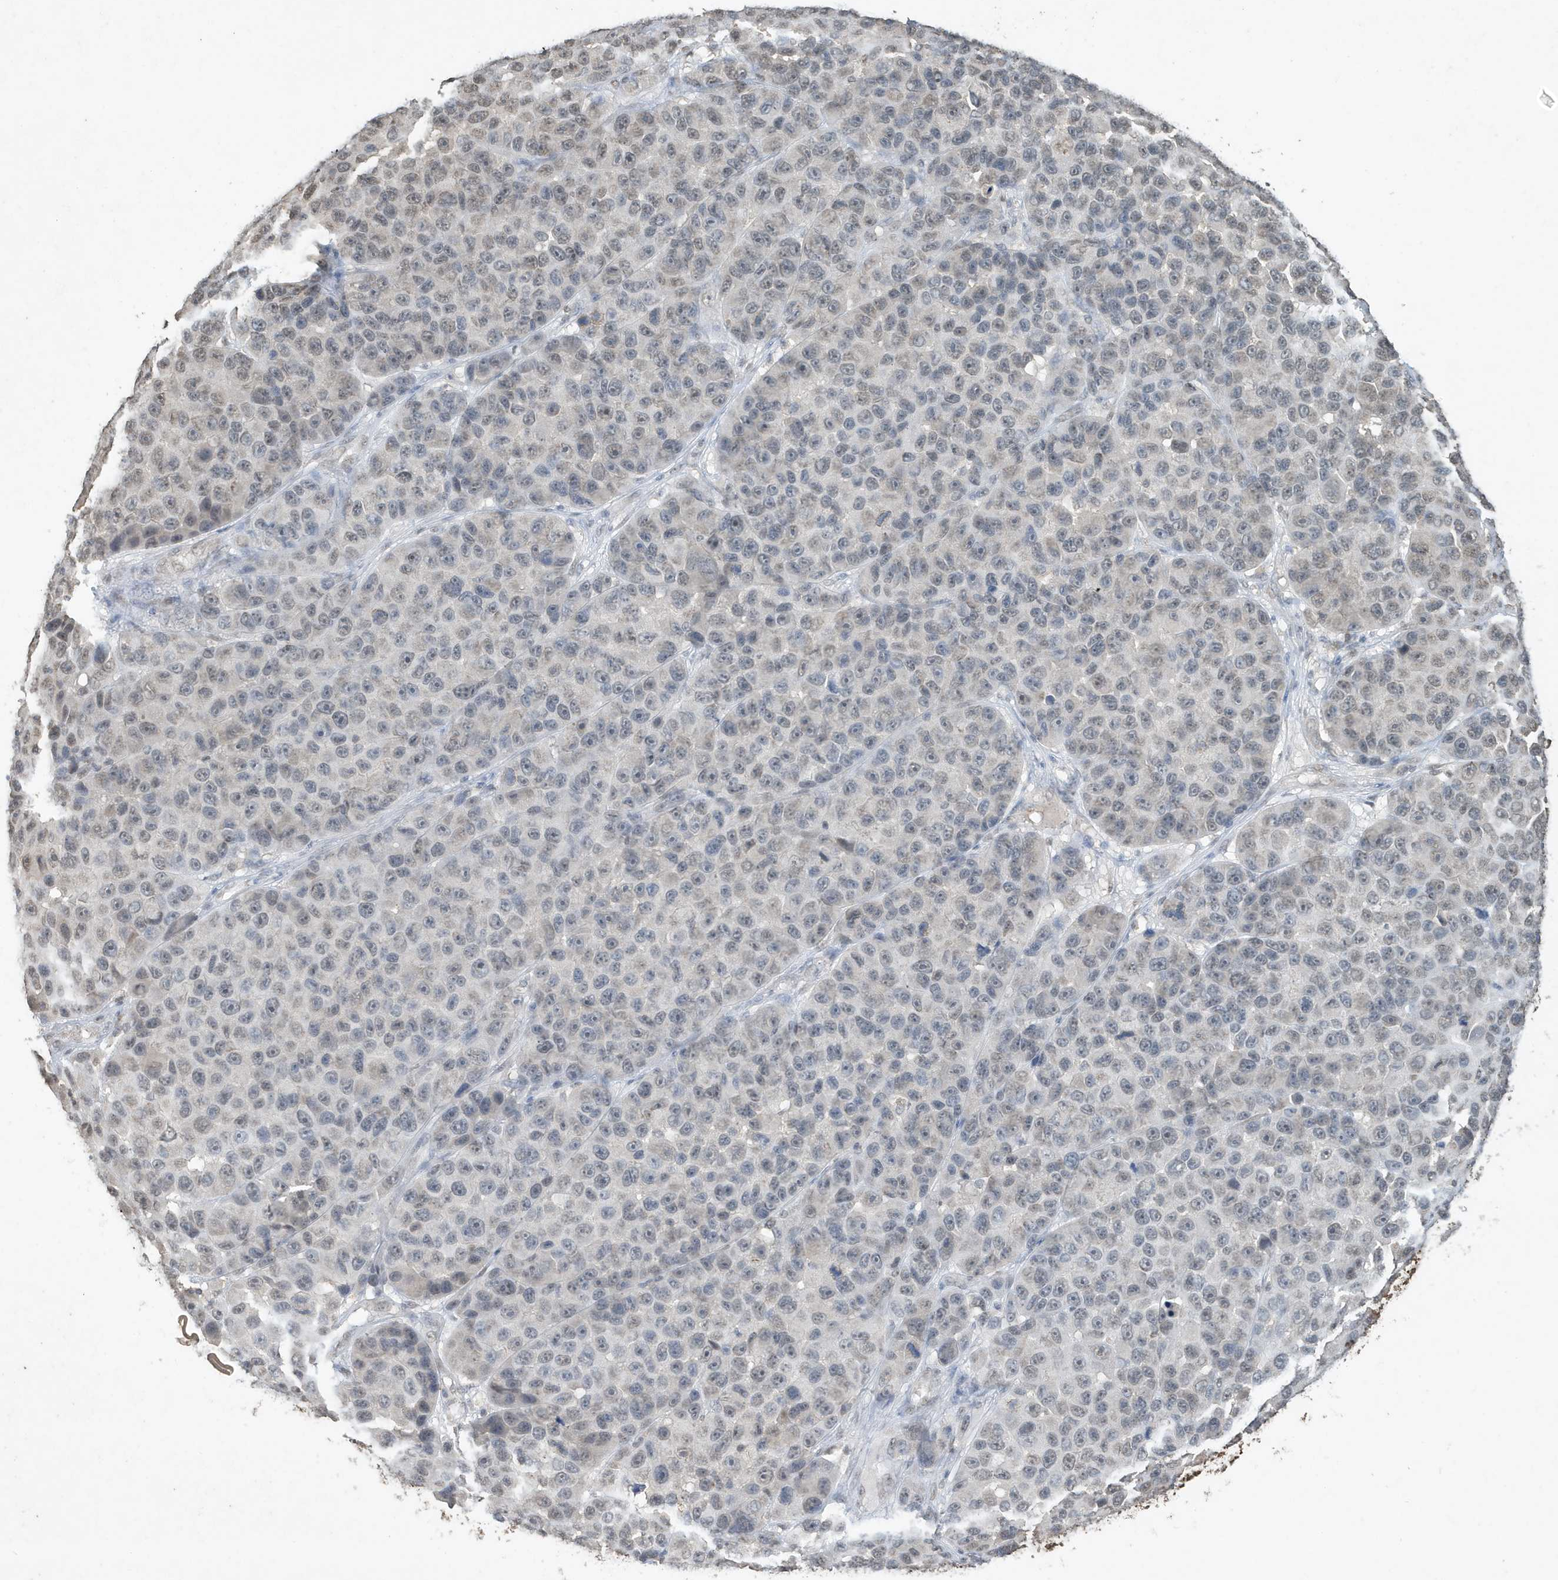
{"staining": {"intensity": "weak", "quantity": "25%-75%", "location": "nuclear"}, "tissue": "melanoma", "cell_type": "Tumor cells", "image_type": "cancer", "snomed": [{"axis": "morphology", "description": "Malignant melanoma, NOS"}, {"axis": "topography", "description": "Skin"}], "caption": "Protein staining displays weak nuclear positivity in approximately 25%-75% of tumor cells in malignant melanoma. The staining is performed using DAB (3,3'-diaminobenzidine) brown chromogen to label protein expression. The nuclei are counter-stained blue using hematoxylin.", "gene": "DEFA1", "patient": {"sex": "male", "age": 53}}